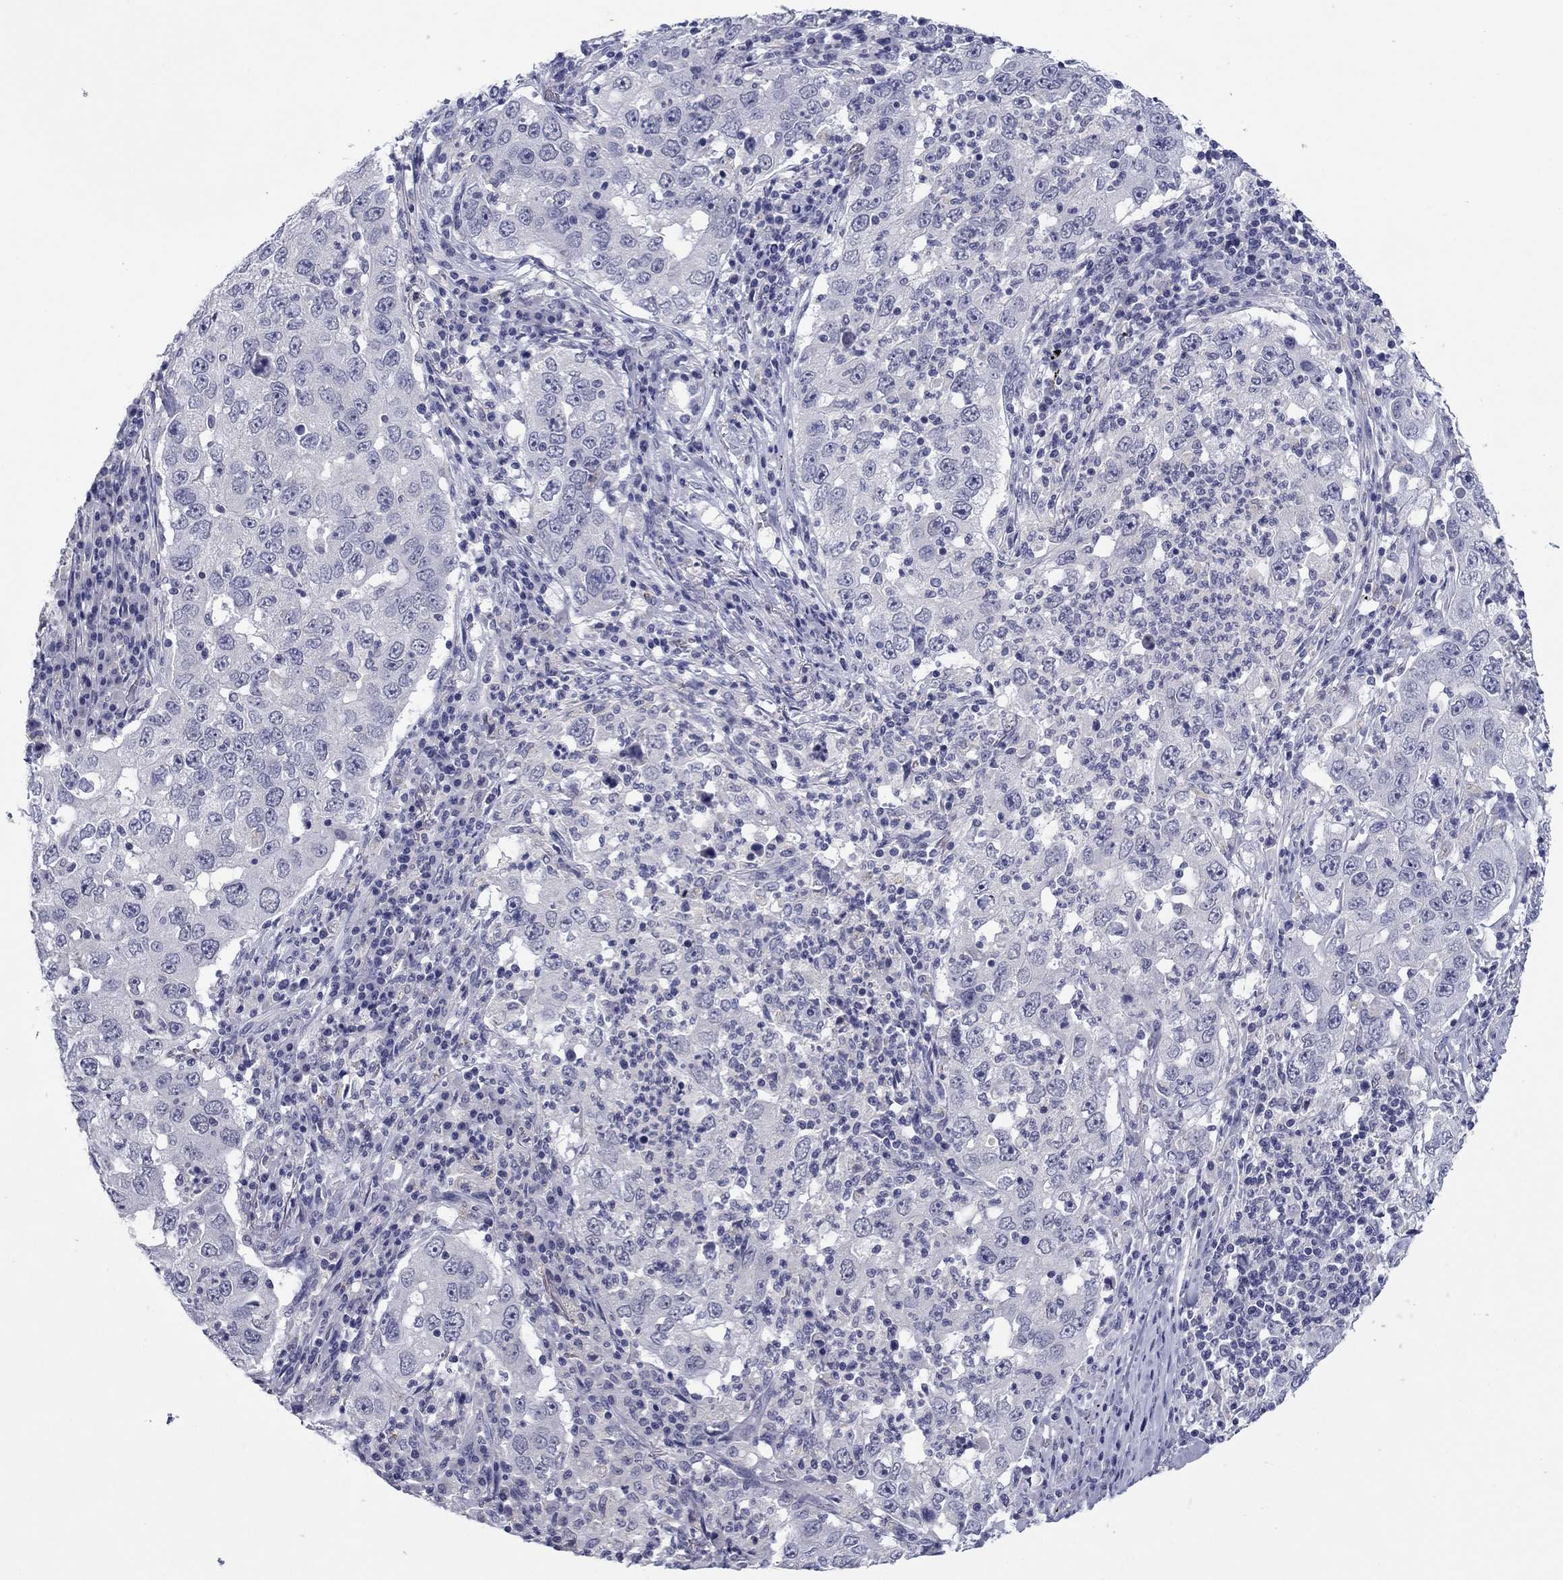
{"staining": {"intensity": "negative", "quantity": "none", "location": "none"}, "tissue": "lung cancer", "cell_type": "Tumor cells", "image_type": "cancer", "snomed": [{"axis": "morphology", "description": "Adenocarcinoma, NOS"}, {"axis": "topography", "description": "Lung"}], "caption": "An image of human lung cancer is negative for staining in tumor cells. (DAB (3,3'-diaminobenzidine) immunohistochemistry with hematoxylin counter stain).", "gene": "TCFL5", "patient": {"sex": "male", "age": 73}}